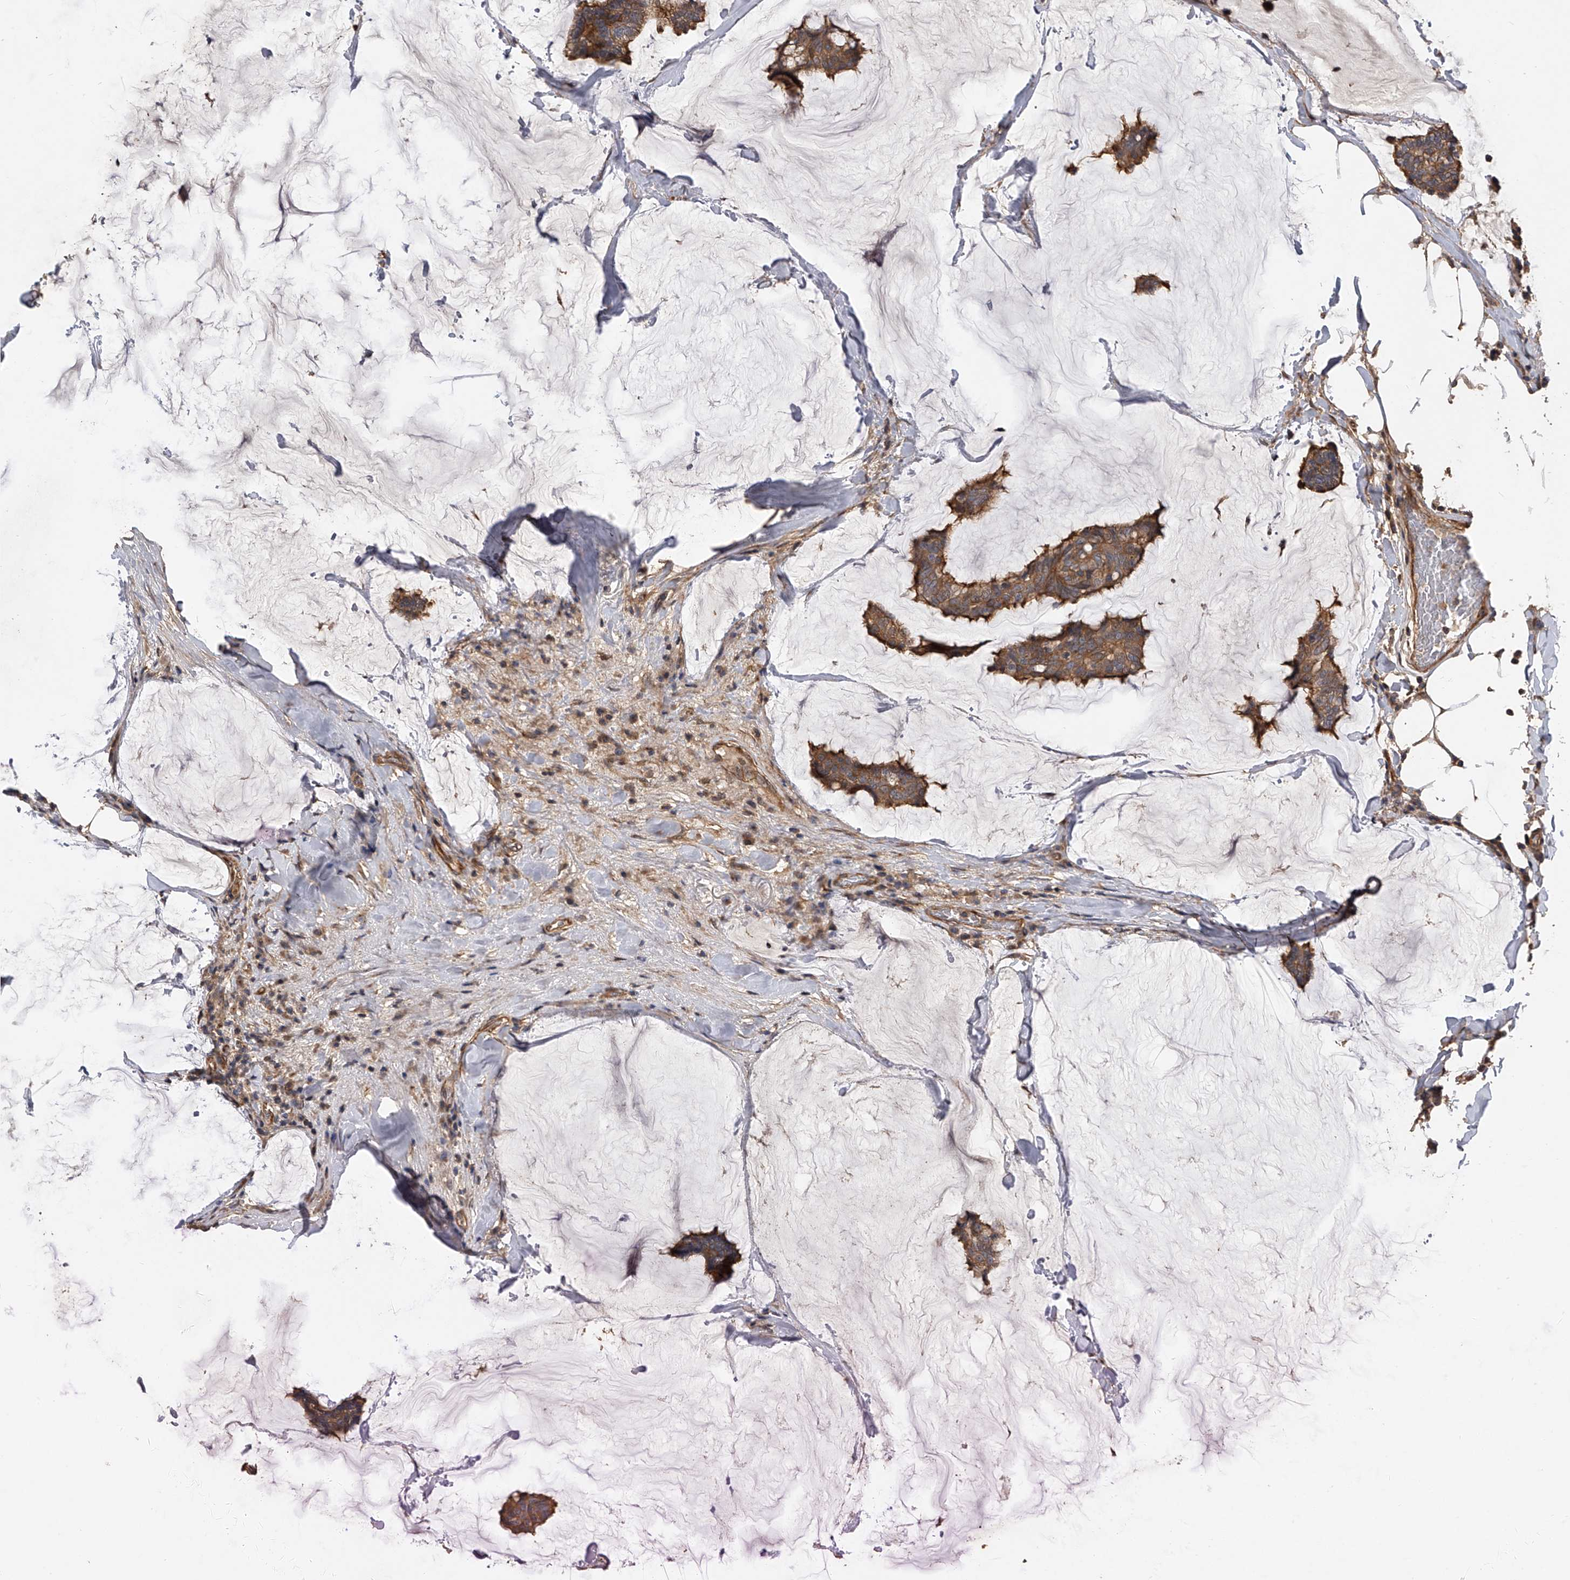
{"staining": {"intensity": "moderate", "quantity": ">75%", "location": "cytoplasmic/membranous"}, "tissue": "breast cancer", "cell_type": "Tumor cells", "image_type": "cancer", "snomed": [{"axis": "morphology", "description": "Duct carcinoma"}, {"axis": "topography", "description": "Breast"}], "caption": "Moderate cytoplasmic/membranous staining is present in about >75% of tumor cells in breast cancer. (IHC, brightfield microscopy, high magnification).", "gene": "PTPRA", "patient": {"sex": "female", "age": 93}}